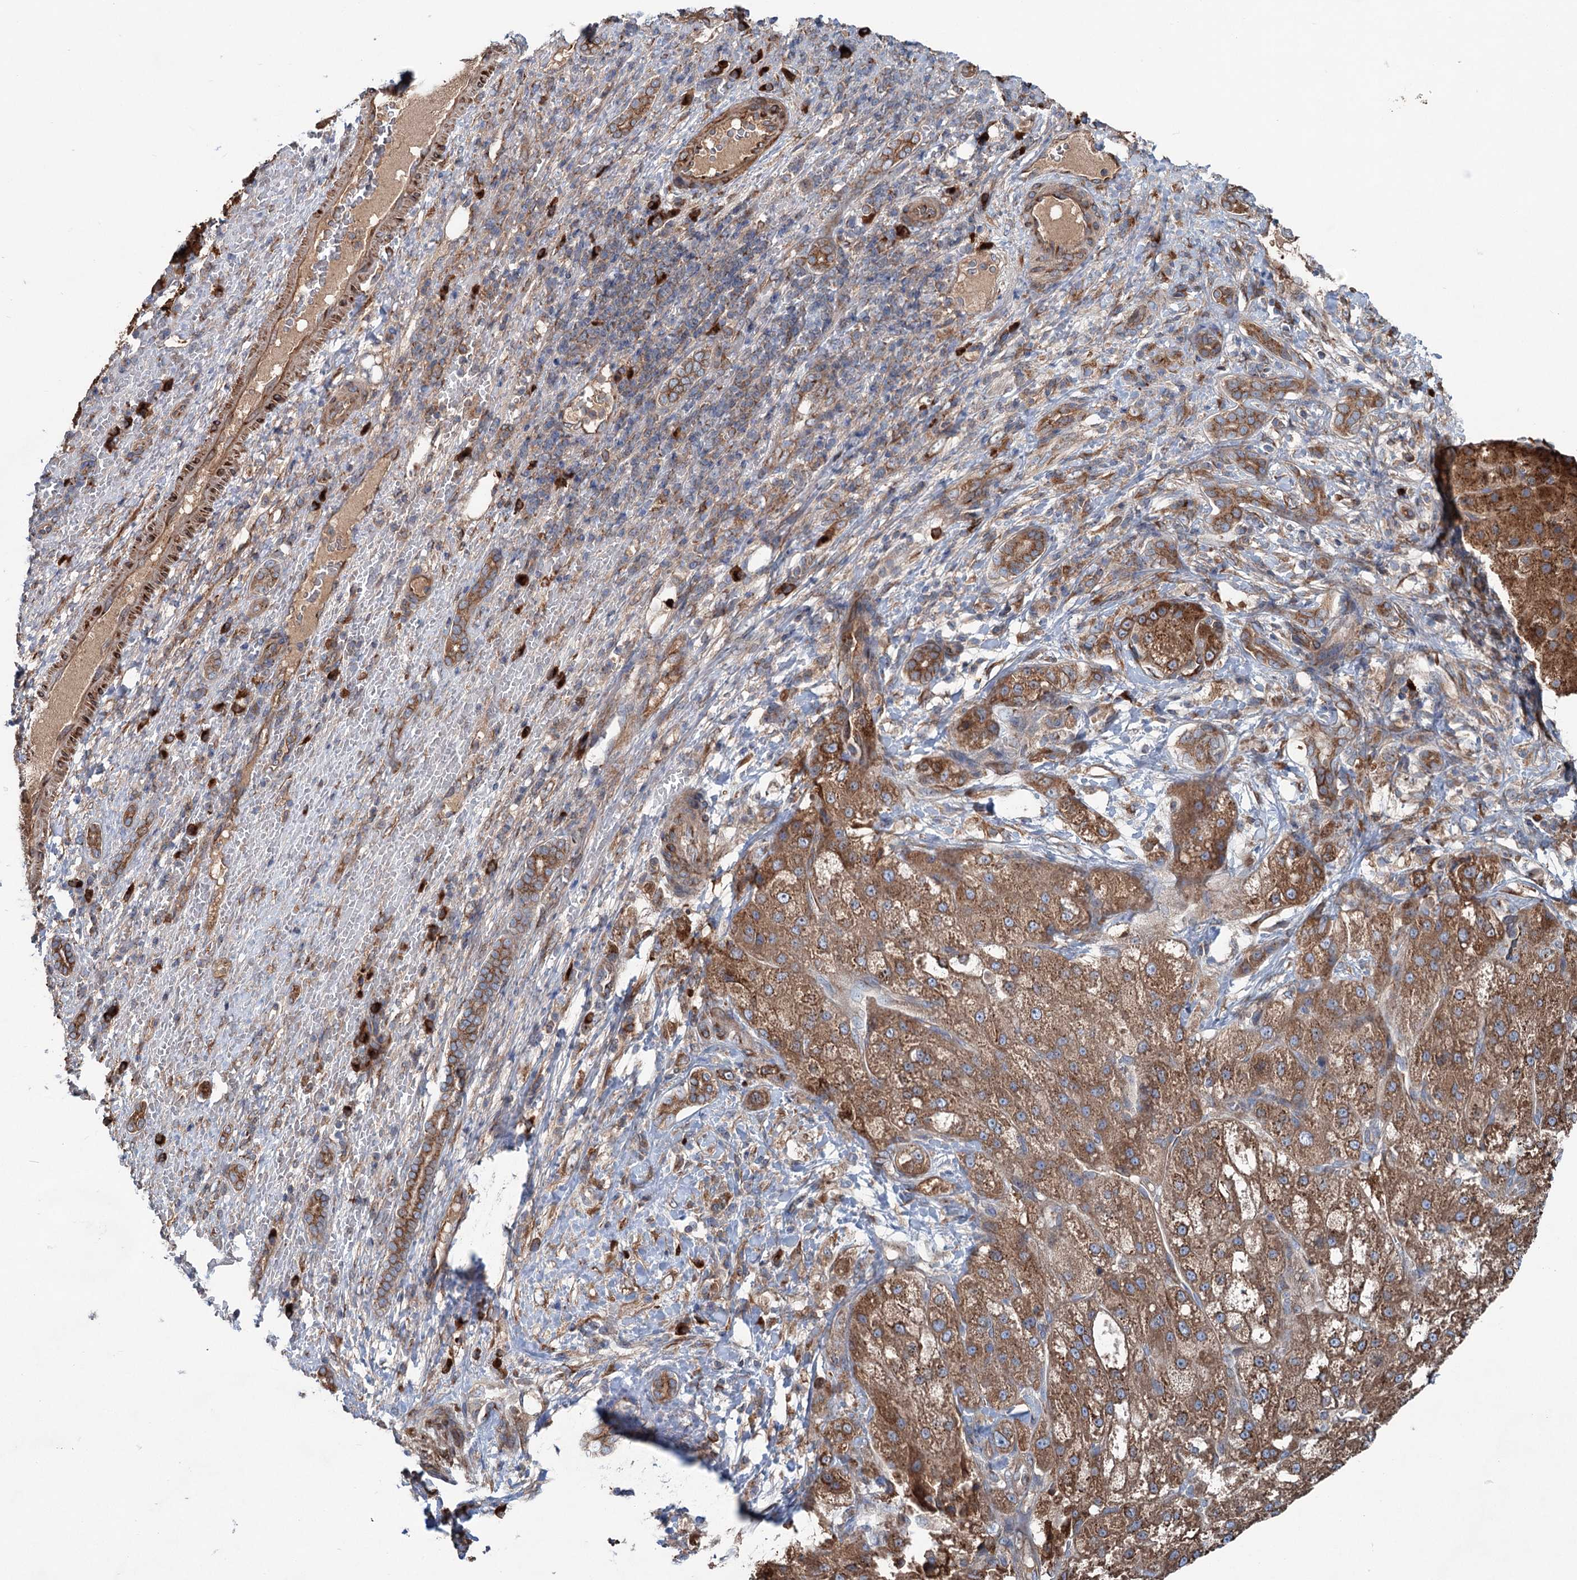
{"staining": {"intensity": "moderate", "quantity": ">75%", "location": "cytoplasmic/membranous"}, "tissue": "liver cancer", "cell_type": "Tumor cells", "image_type": "cancer", "snomed": [{"axis": "morphology", "description": "Normal tissue, NOS"}, {"axis": "morphology", "description": "Carcinoma, Hepatocellular, NOS"}, {"axis": "topography", "description": "Liver"}], "caption": "Moderate cytoplasmic/membranous protein staining is appreciated in approximately >75% of tumor cells in liver cancer (hepatocellular carcinoma).", "gene": "CALCOCO1", "patient": {"sex": "male", "age": 57}}